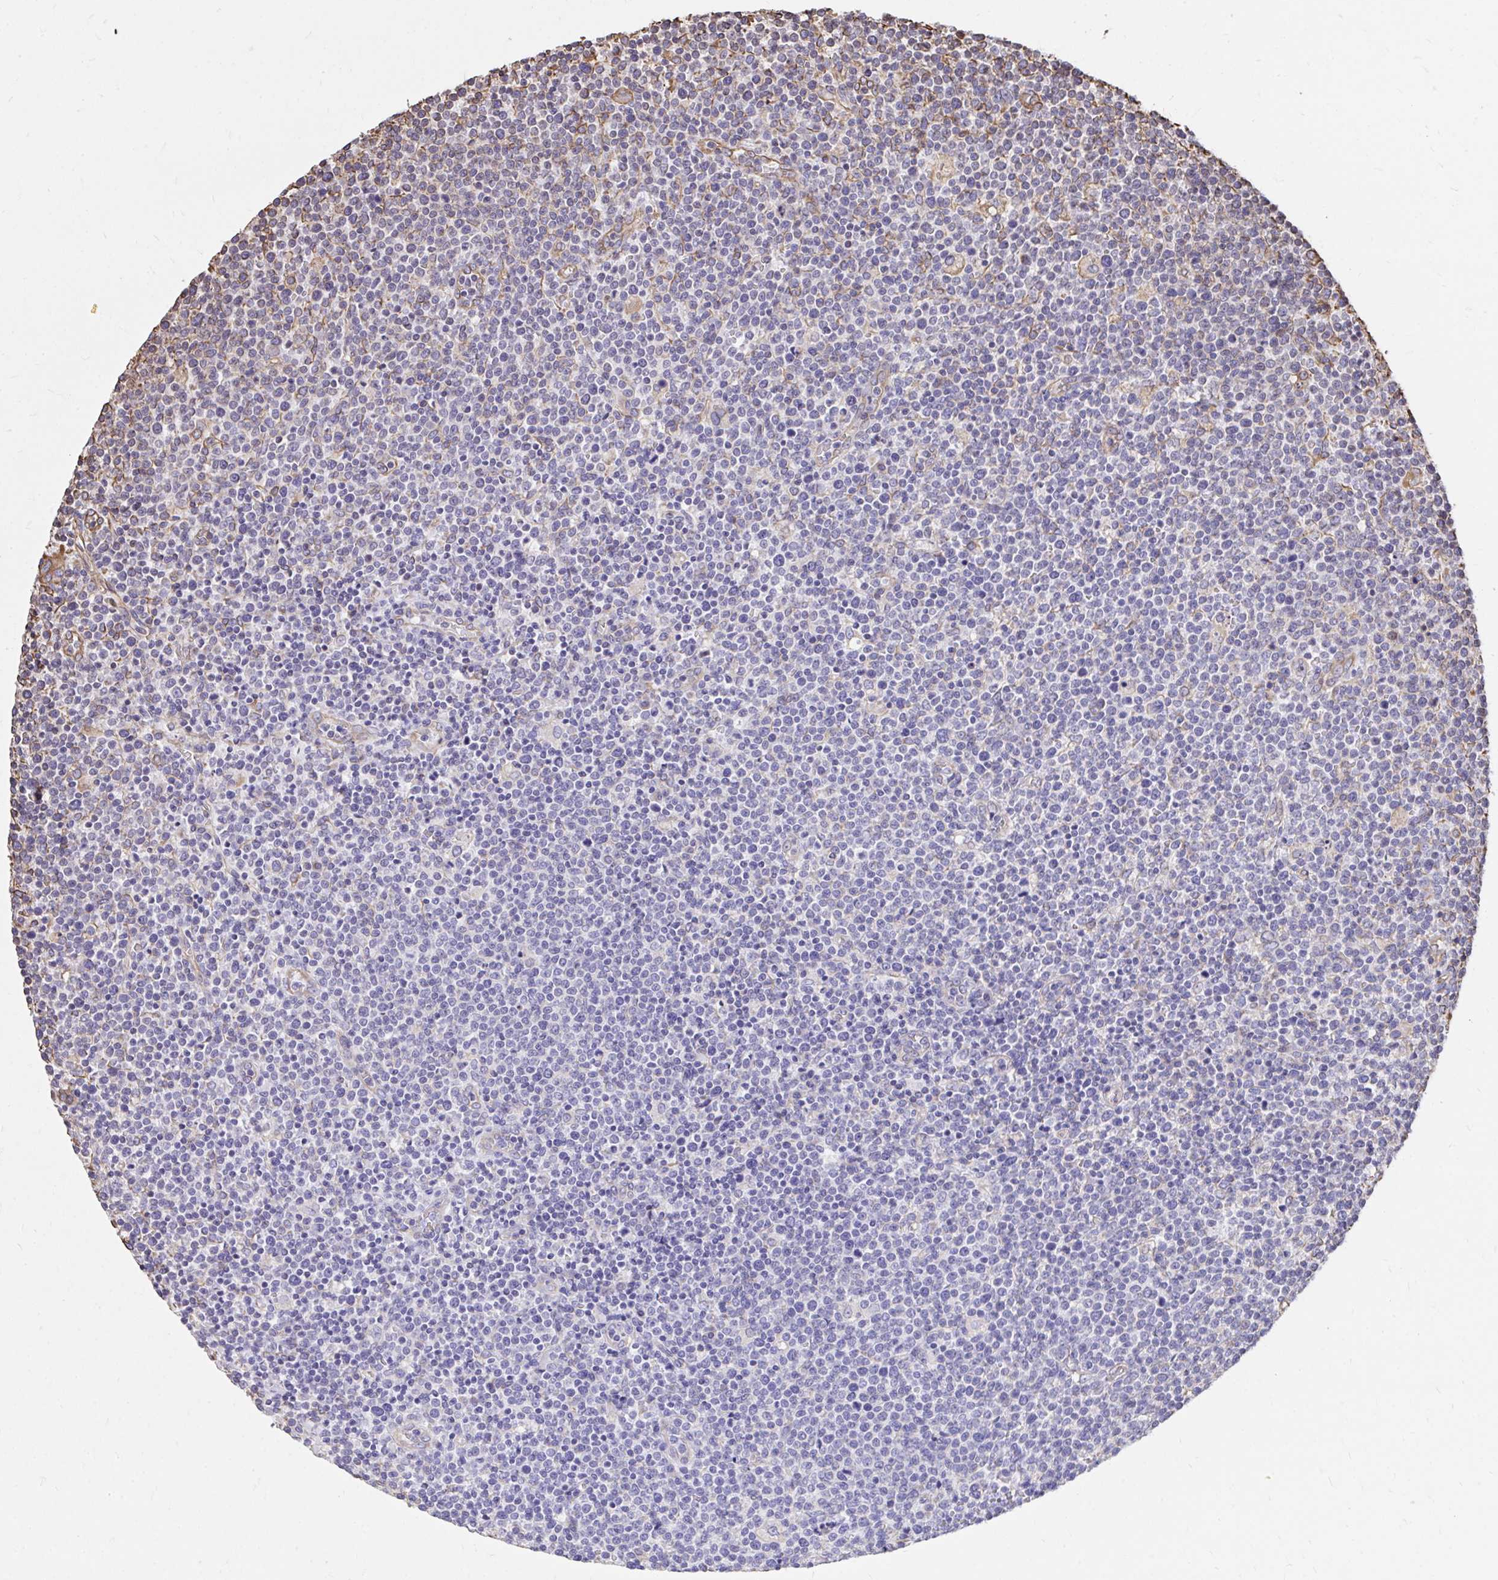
{"staining": {"intensity": "negative", "quantity": "none", "location": "none"}, "tissue": "lymphoma", "cell_type": "Tumor cells", "image_type": "cancer", "snomed": [{"axis": "morphology", "description": "Malignant lymphoma, non-Hodgkin's type, High grade"}, {"axis": "topography", "description": "Lymph node"}], "caption": "Immunohistochemistry (IHC) micrograph of neoplastic tissue: human lymphoma stained with DAB (3,3'-diaminobenzidine) shows no significant protein expression in tumor cells. The staining was performed using DAB to visualize the protein expression in brown, while the nuclei were stained in blue with hematoxylin (Magnification: 20x).", "gene": "RNF103", "patient": {"sex": "male", "age": 61}}